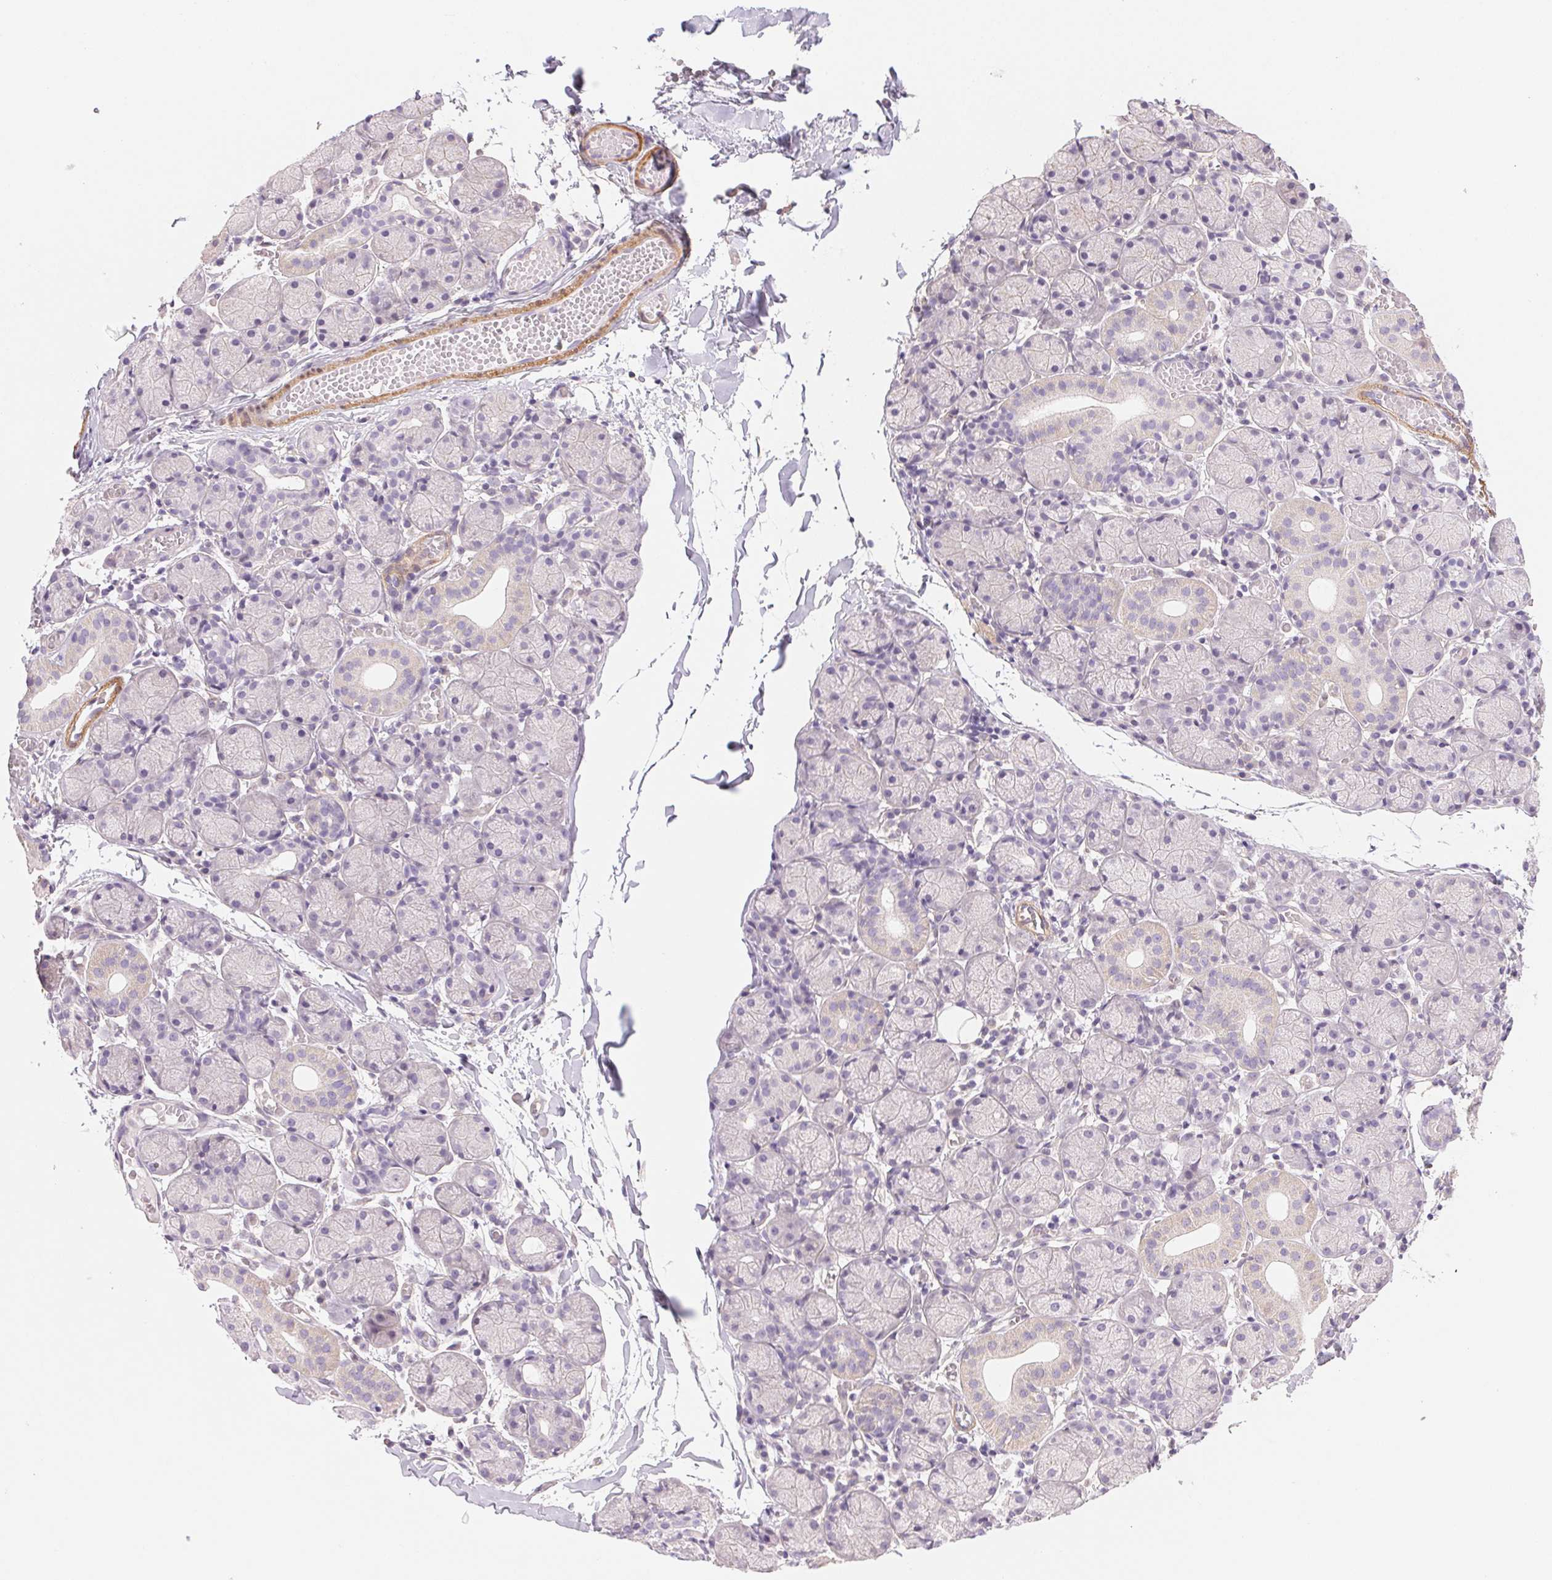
{"staining": {"intensity": "negative", "quantity": "none", "location": "none"}, "tissue": "salivary gland", "cell_type": "Glandular cells", "image_type": "normal", "snomed": [{"axis": "morphology", "description": "Normal tissue, NOS"}, {"axis": "topography", "description": "Salivary gland"}], "caption": "DAB immunohistochemical staining of unremarkable salivary gland exhibits no significant positivity in glandular cells. Nuclei are stained in blue.", "gene": "SMTN", "patient": {"sex": "female", "age": 24}}